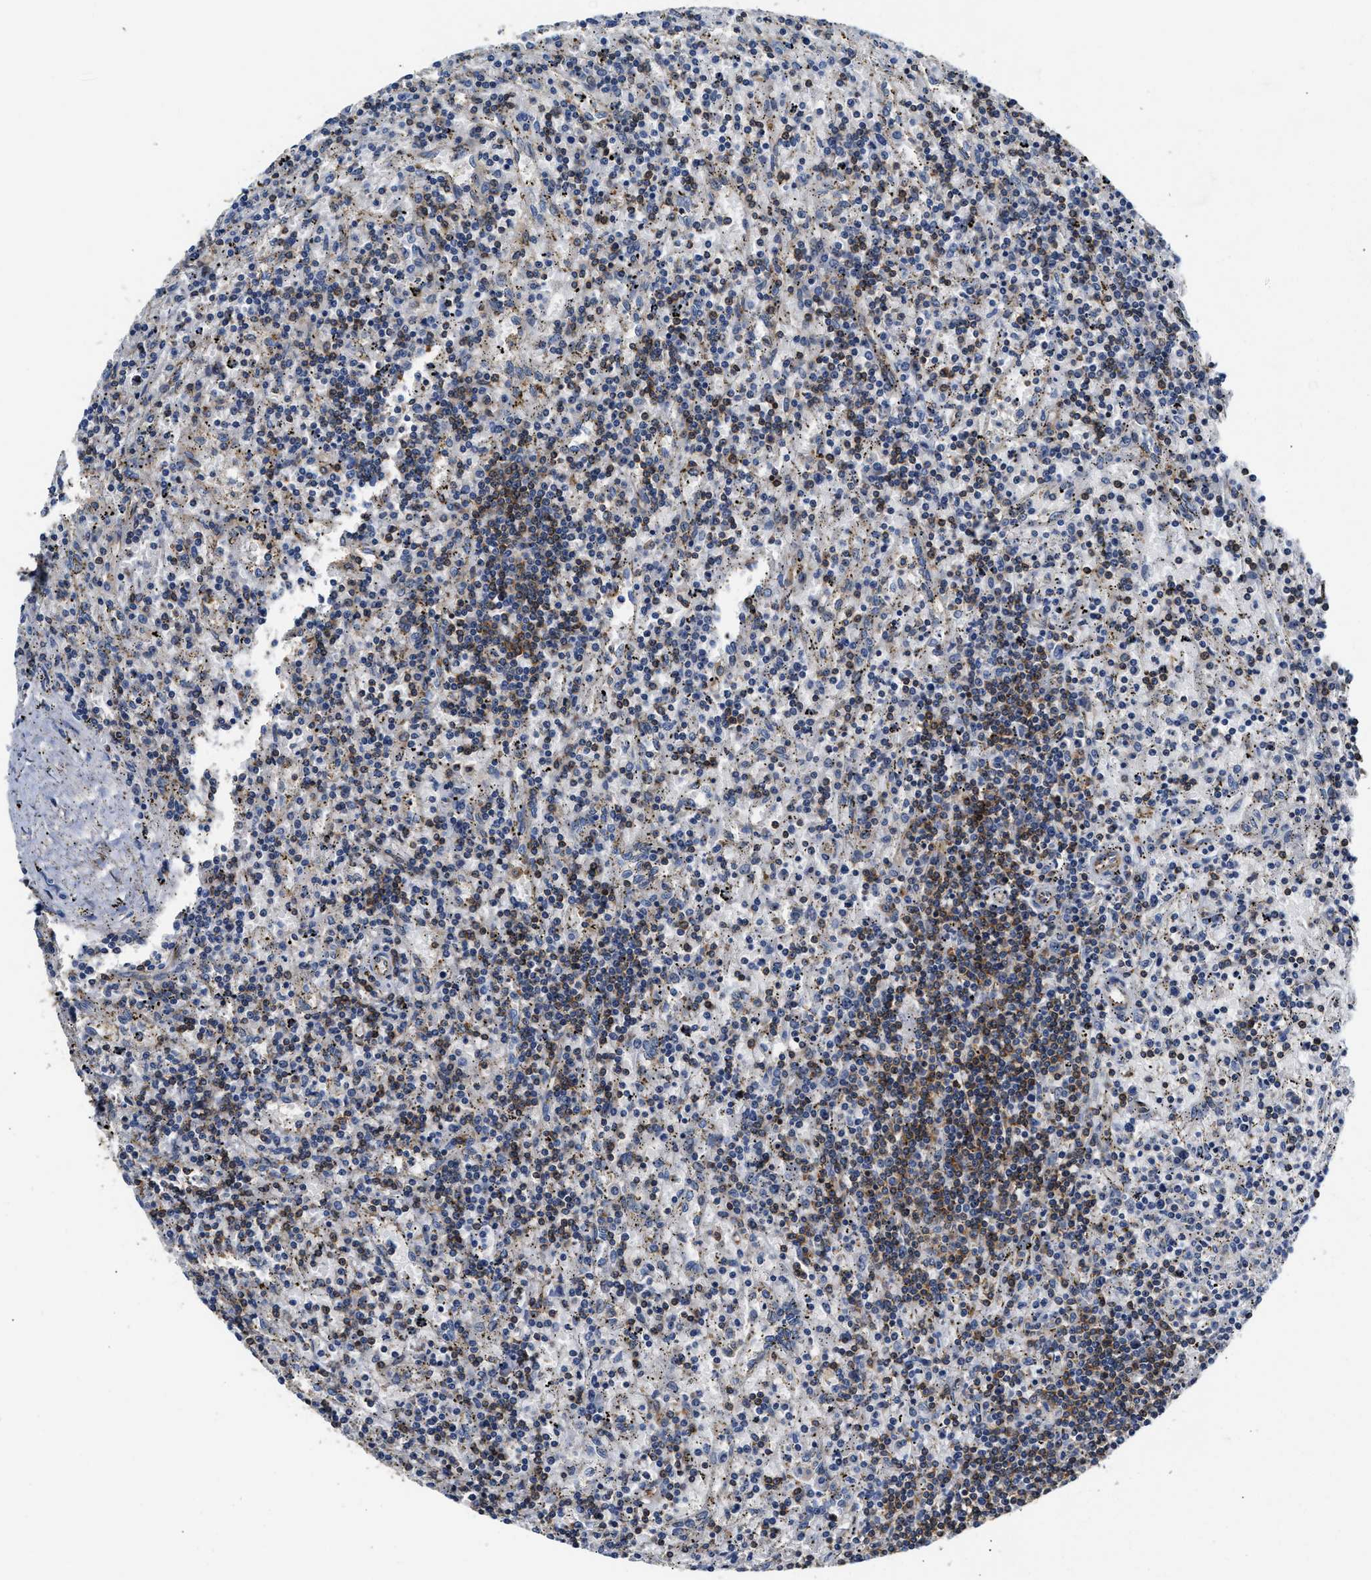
{"staining": {"intensity": "moderate", "quantity": ">75%", "location": "cytoplasmic/membranous"}, "tissue": "lymphoma", "cell_type": "Tumor cells", "image_type": "cancer", "snomed": [{"axis": "morphology", "description": "Malignant lymphoma, non-Hodgkin's type, Low grade"}, {"axis": "topography", "description": "Spleen"}], "caption": "Approximately >75% of tumor cells in lymphoma reveal moderate cytoplasmic/membranous protein staining as visualized by brown immunohistochemical staining.", "gene": "TEX2", "patient": {"sex": "male", "age": 76}}